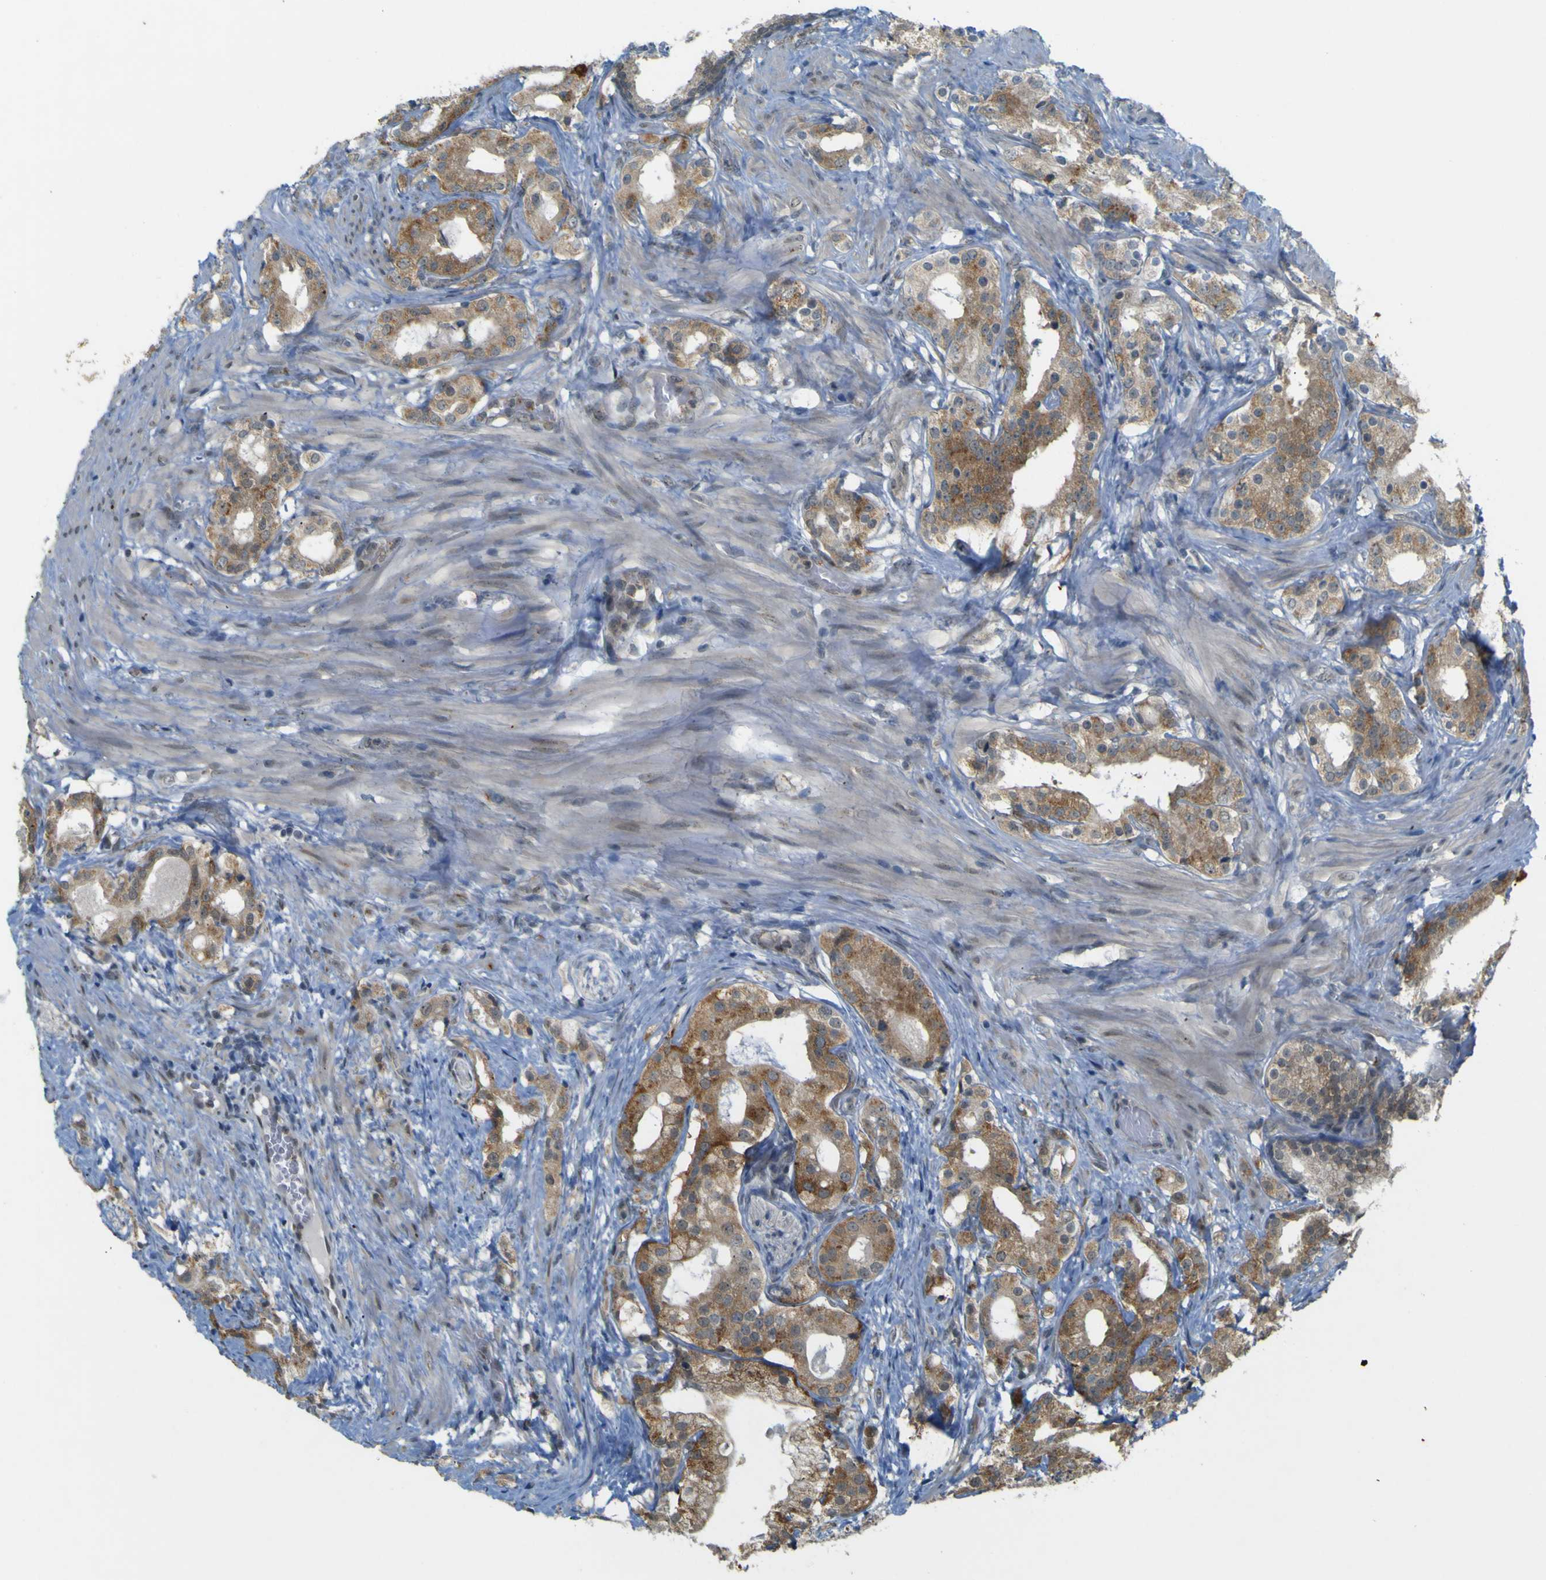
{"staining": {"intensity": "moderate", "quantity": "25%-75%", "location": "cytoplasmic/membranous"}, "tissue": "prostate cancer", "cell_type": "Tumor cells", "image_type": "cancer", "snomed": [{"axis": "morphology", "description": "Adenocarcinoma, Low grade"}, {"axis": "topography", "description": "Prostate"}], "caption": "Protein expression by IHC exhibits moderate cytoplasmic/membranous staining in approximately 25%-75% of tumor cells in prostate cancer (adenocarcinoma (low-grade)).", "gene": "IGF2R", "patient": {"sex": "male", "age": 59}}